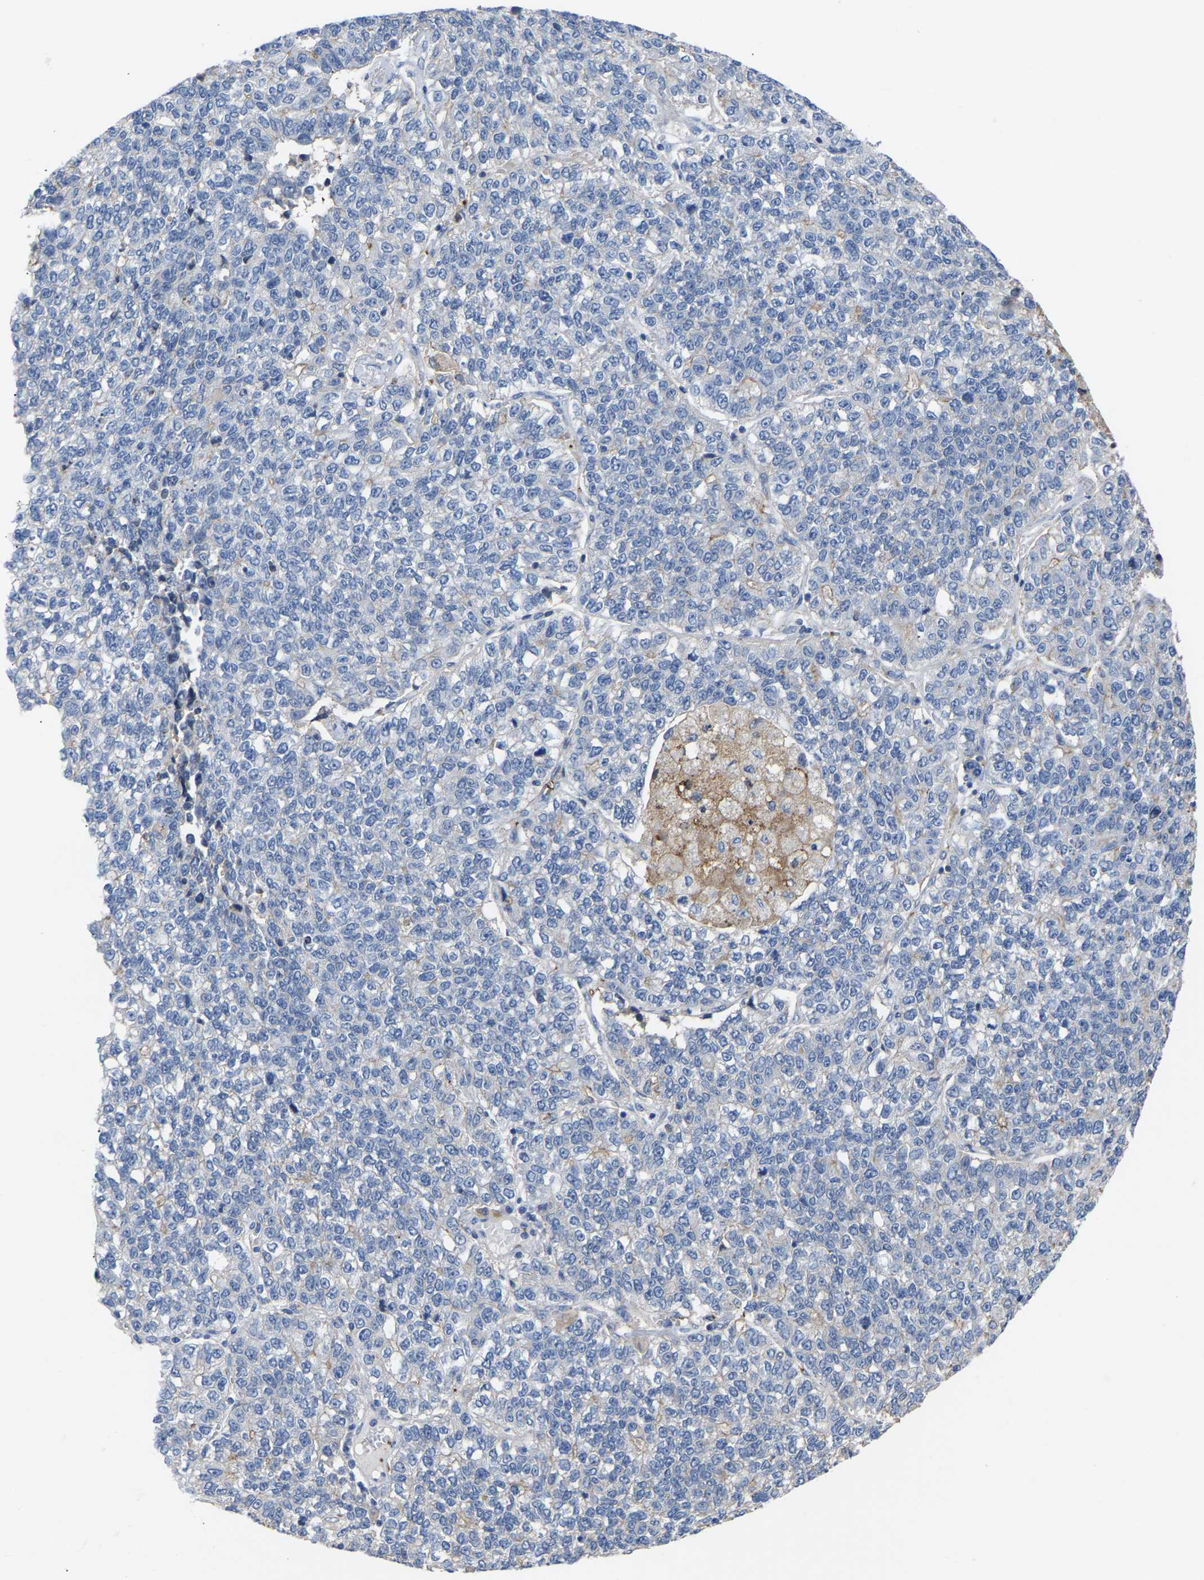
{"staining": {"intensity": "negative", "quantity": "none", "location": "none"}, "tissue": "lung cancer", "cell_type": "Tumor cells", "image_type": "cancer", "snomed": [{"axis": "morphology", "description": "Adenocarcinoma, NOS"}, {"axis": "topography", "description": "Lung"}], "caption": "The immunohistochemistry (IHC) micrograph has no significant staining in tumor cells of lung cancer (adenocarcinoma) tissue. The staining was performed using DAB to visualize the protein expression in brown, while the nuclei were stained in blue with hematoxylin (Magnification: 20x).", "gene": "ZNF449", "patient": {"sex": "male", "age": 49}}